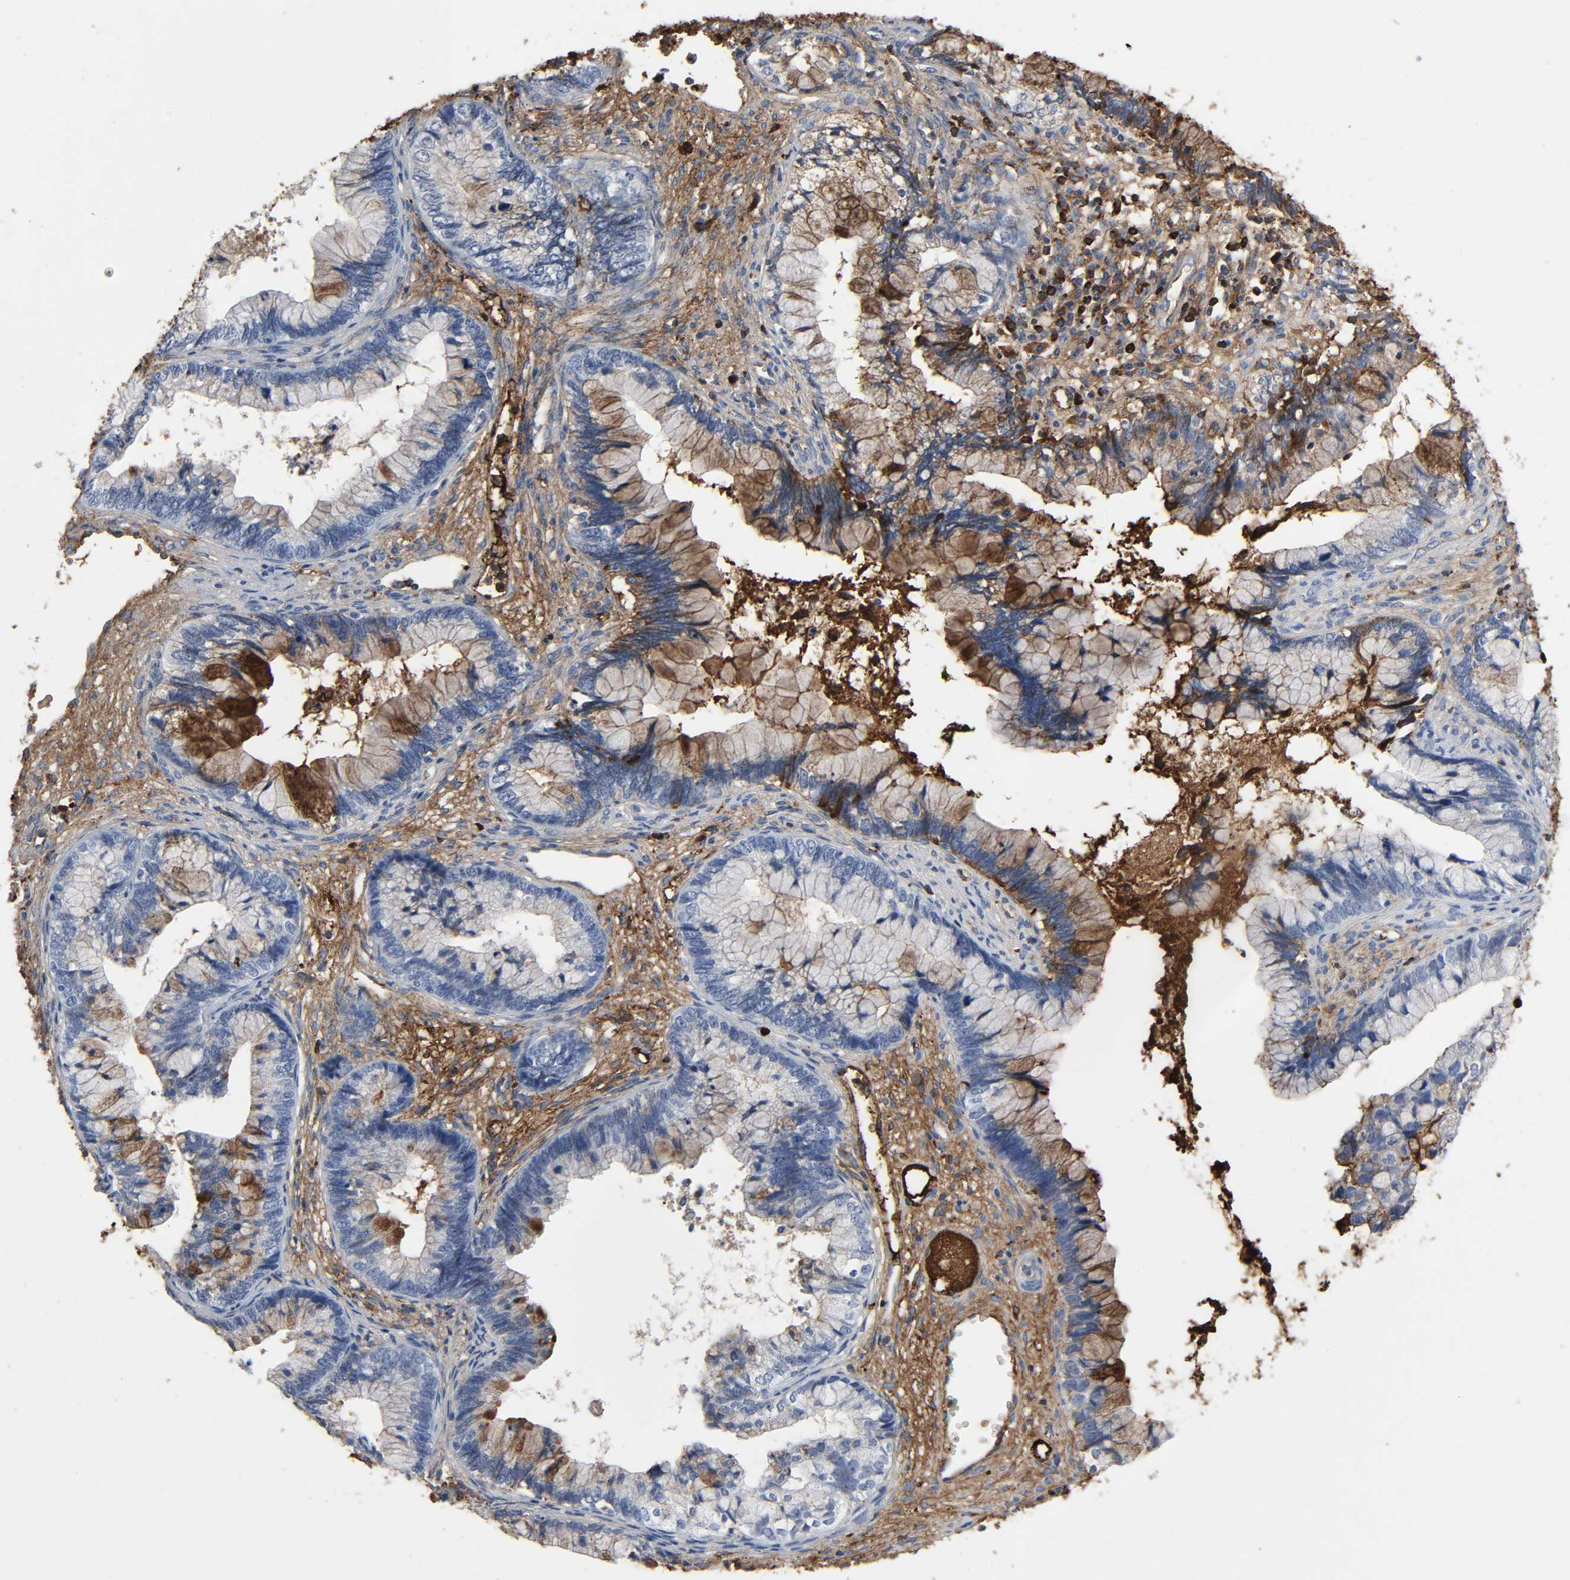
{"staining": {"intensity": "moderate", "quantity": "25%-75%", "location": "cytoplasmic/membranous"}, "tissue": "cervical cancer", "cell_type": "Tumor cells", "image_type": "cancer", "snomed": [{"axis": "morphology", "description": "Adenocarcinoma, NOS"}, {"axis": "topography", "description": "Cervix"}], "caption": "Approximately 25%-75% of tumor cells in human cervical cancer (adenocarcinoma) exhibit moderate cytoplasmic/membranous protein positivity as visualized by brown immunohistochemical staining.", "gene": "C3", "patient": {"sex": "female", "age": 44}}